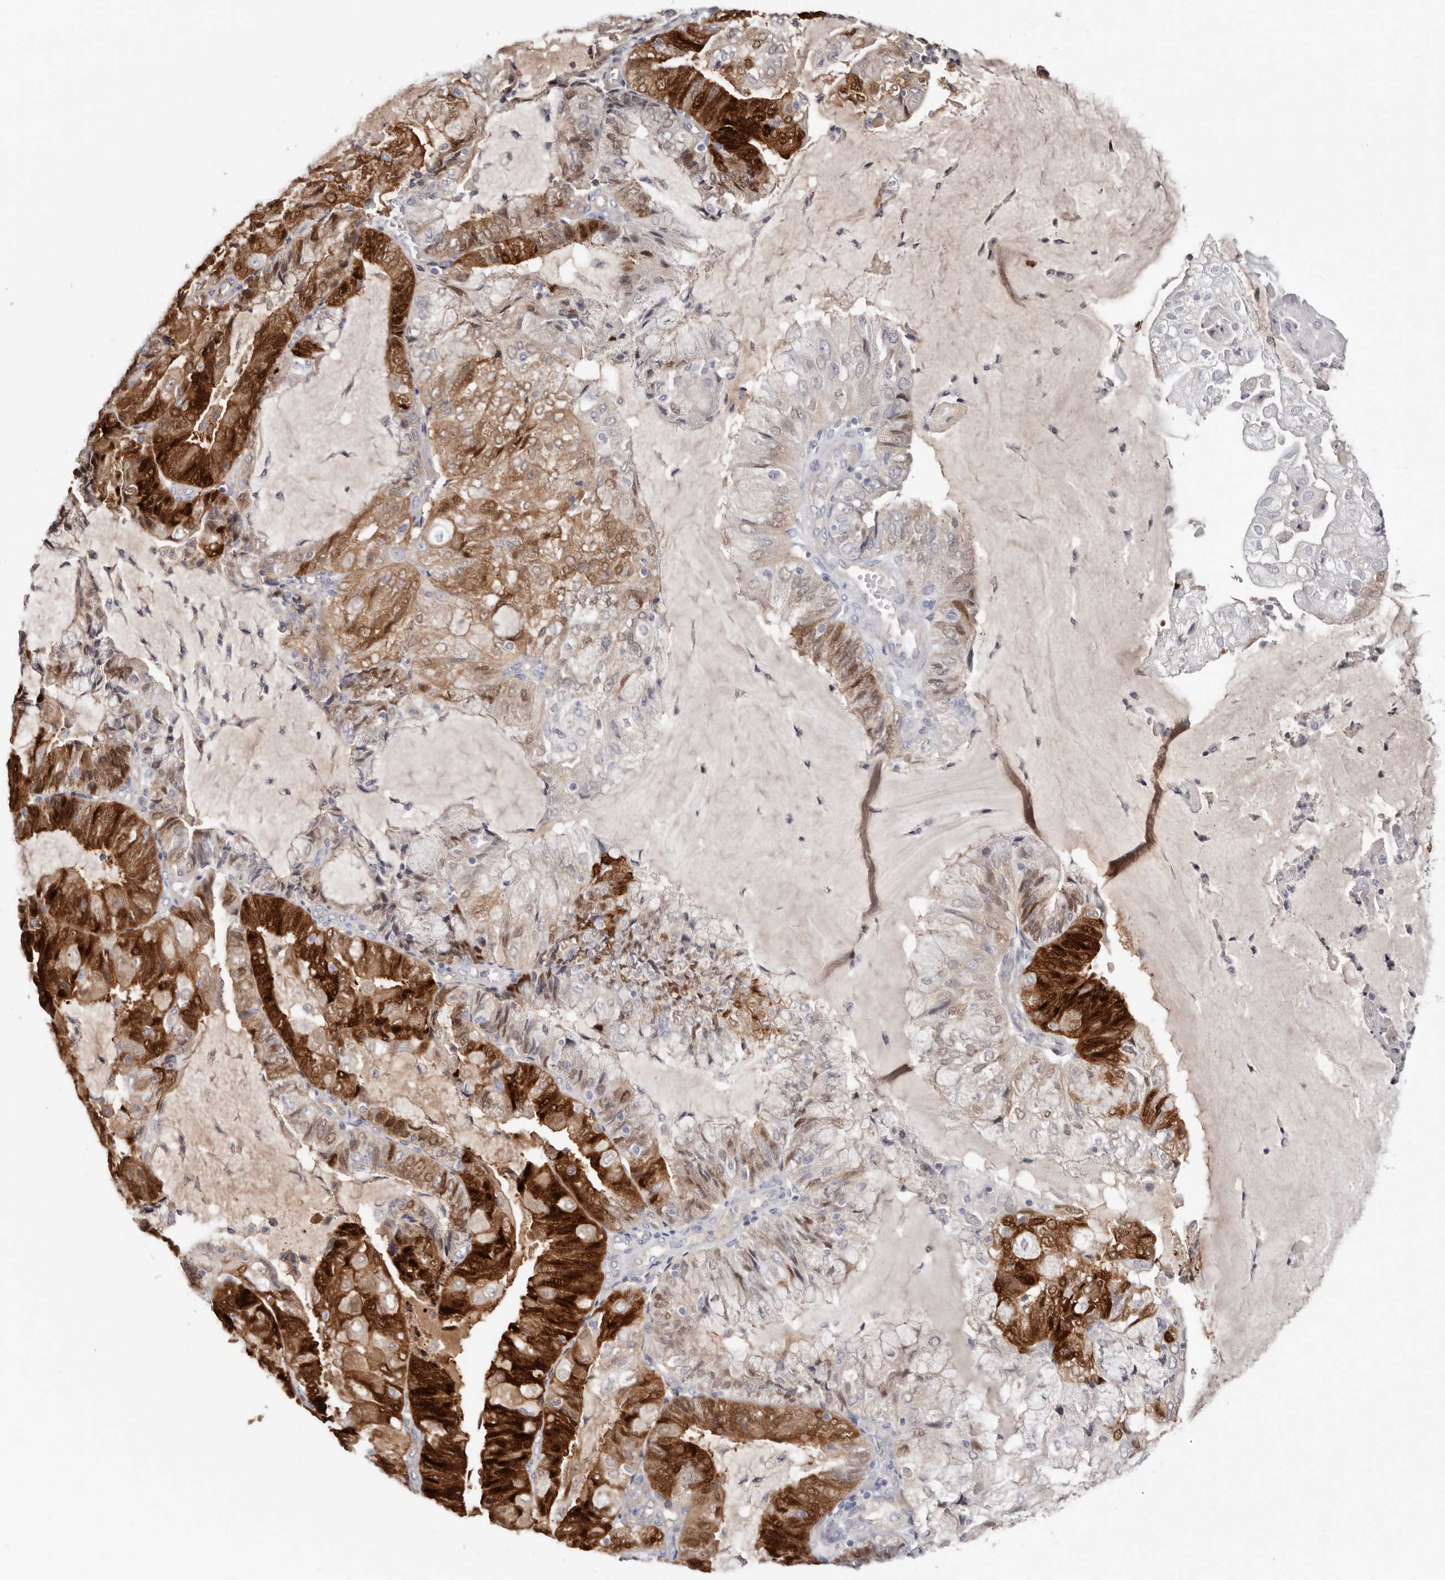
{"staining": {"intensity": "strong", "quantity": ">75%", "location": "cytoplasmic/membranous,nuclear"}, "tissue": "endometrial cancer", "cell_type": "Tumor cells", "image_type": "cancer", "snomed": [{"axis": "morphology", "description": "Adenocarcinoma, NOS"}, {"axis": "topography", "description": "Endometrium"}], "caption": "Endometrial adenocarcinoma stained with a brown dye demonstrates strong cytoplasmic/membranous and nuclear positive expression in about >75% of tumor cells.", "gene": "PKDCC", "patient": {"sex": "female", "age": 81}}